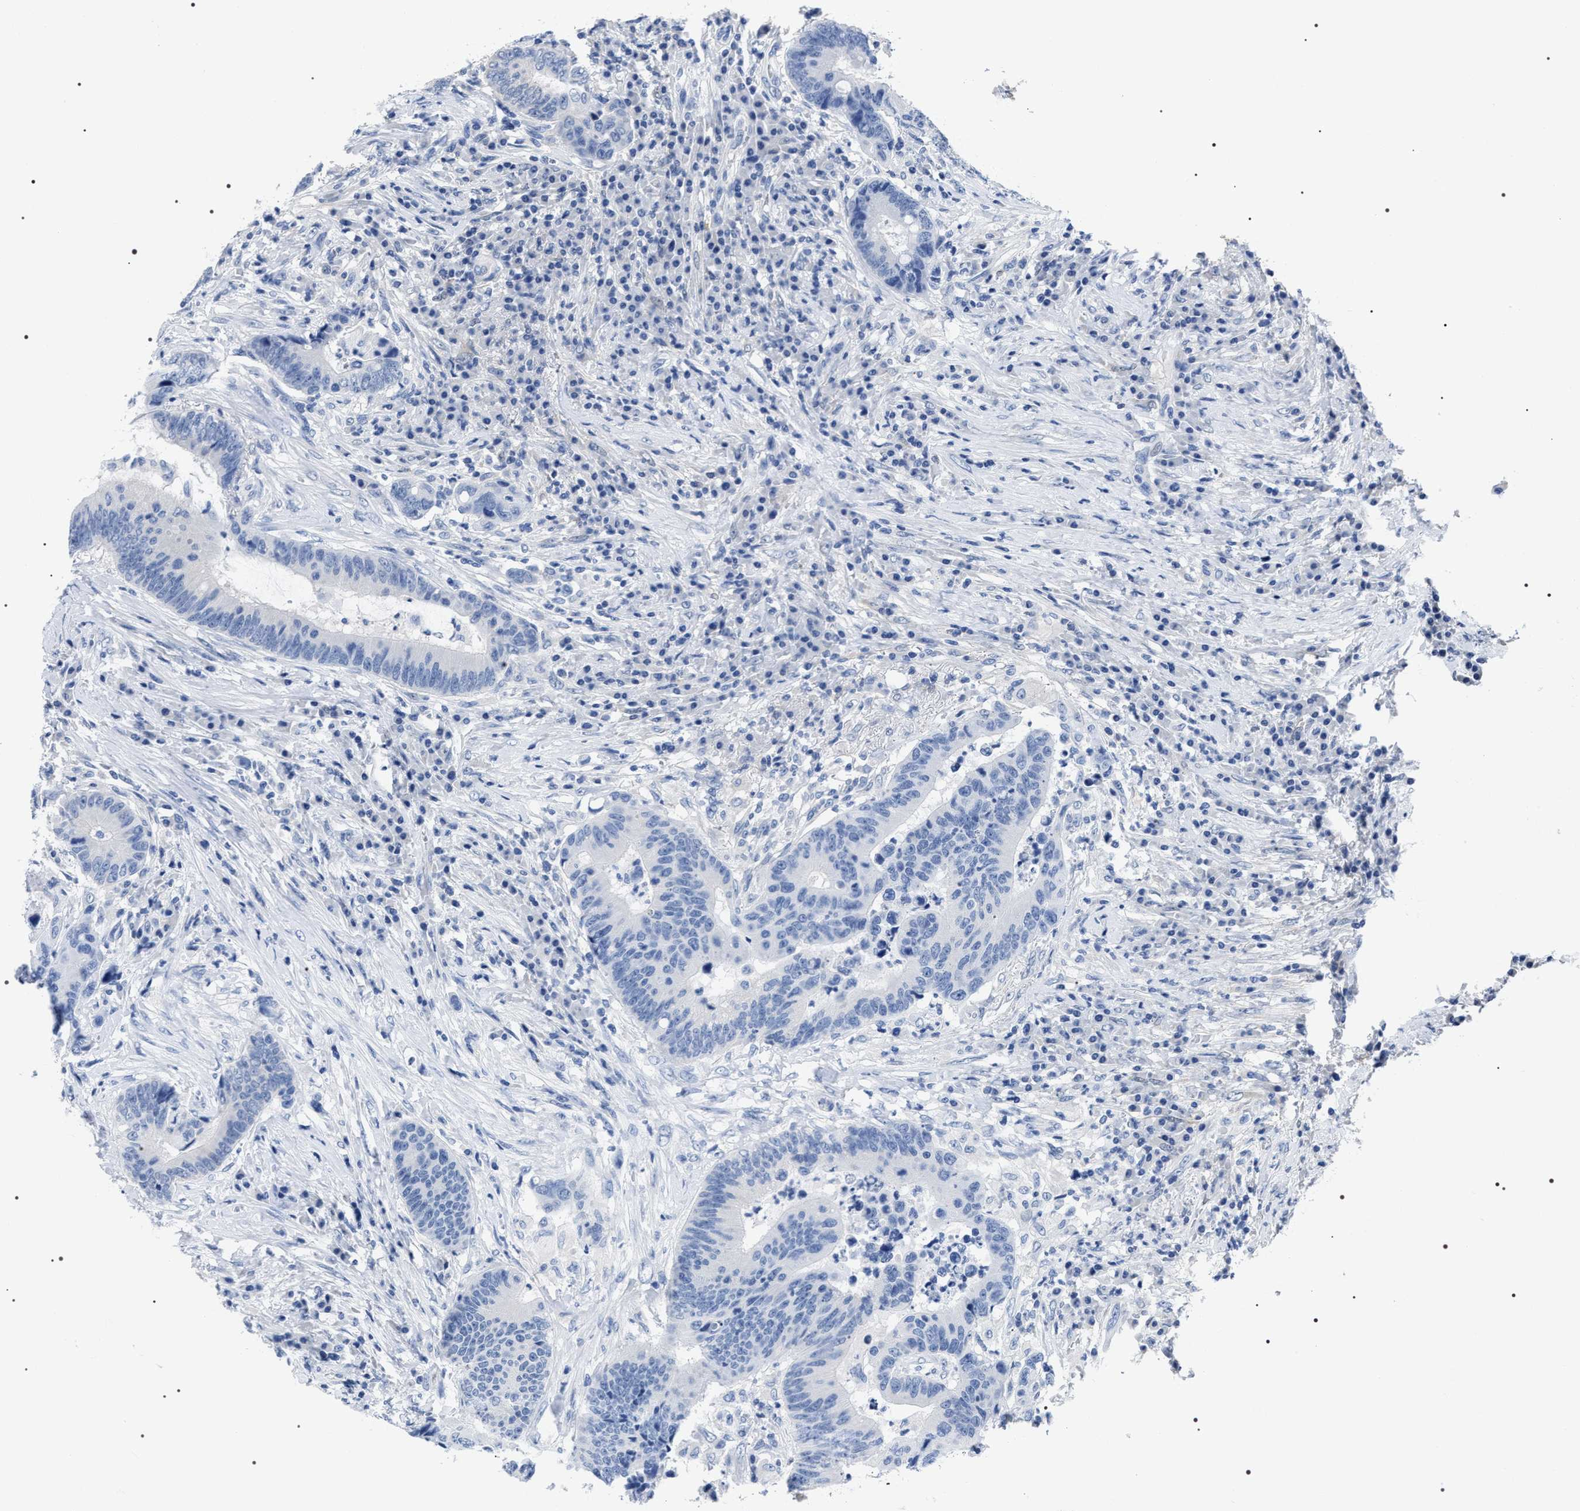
{"staining": {"intensity": "negative", "quantity": "none", "location": "none"}, "tissue": "colorectal cancer", "cell_type": "Tumor cells", "image_type": "cancer", "snomed": [{"axis": "morphology", "description": "Adenocarcinoma, NOS"}, {"axis": "topography", "description": "Rectum"}, {"axis": "topography", "description": "Anal"}], "caption": "Colorectal cancer was stained to show a protein in brown. There is no significant staining in tumor cells.", "gene": "ADH4", "patient": {"sex": "female", "age": 89}}